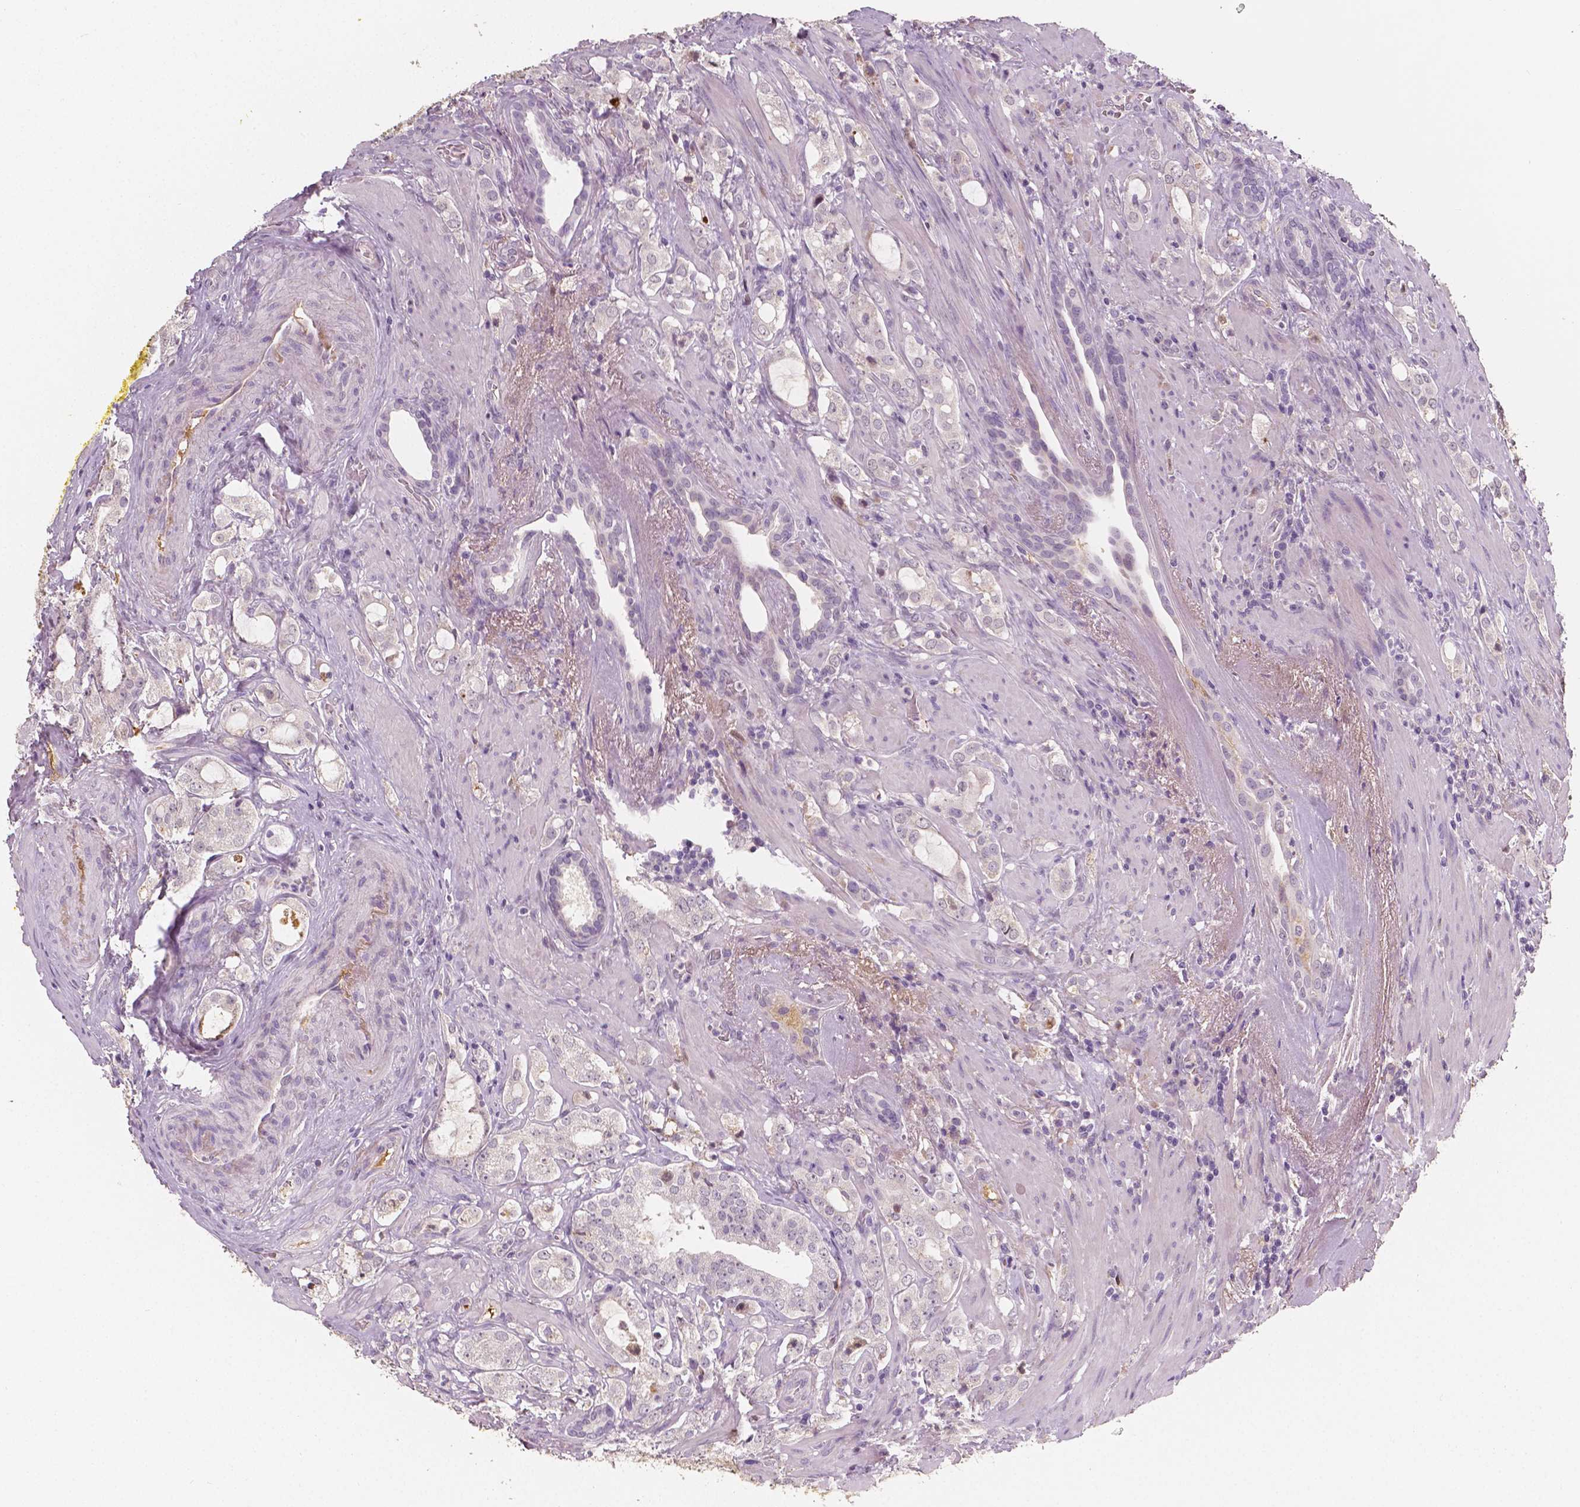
{"staining": {"intensity": "negative", "quantity": "none", "location": "none"}, "tissue": "prostate cancer", "cell_type": "Tumor cells", "image_type": "cancer", "snomed": [{"axis": "morphology", "description": "Adenocarcinoma, NOS"}, {"axis": "topography", "description": "Prostate"}], "caption": "This is a micrograph of immunohistochemistry staining of prostate adenocarcinoma, which shows no positivity in tumor cells.", "gene": "APOA4", "patient": {"sex": "male", "age": 66}}